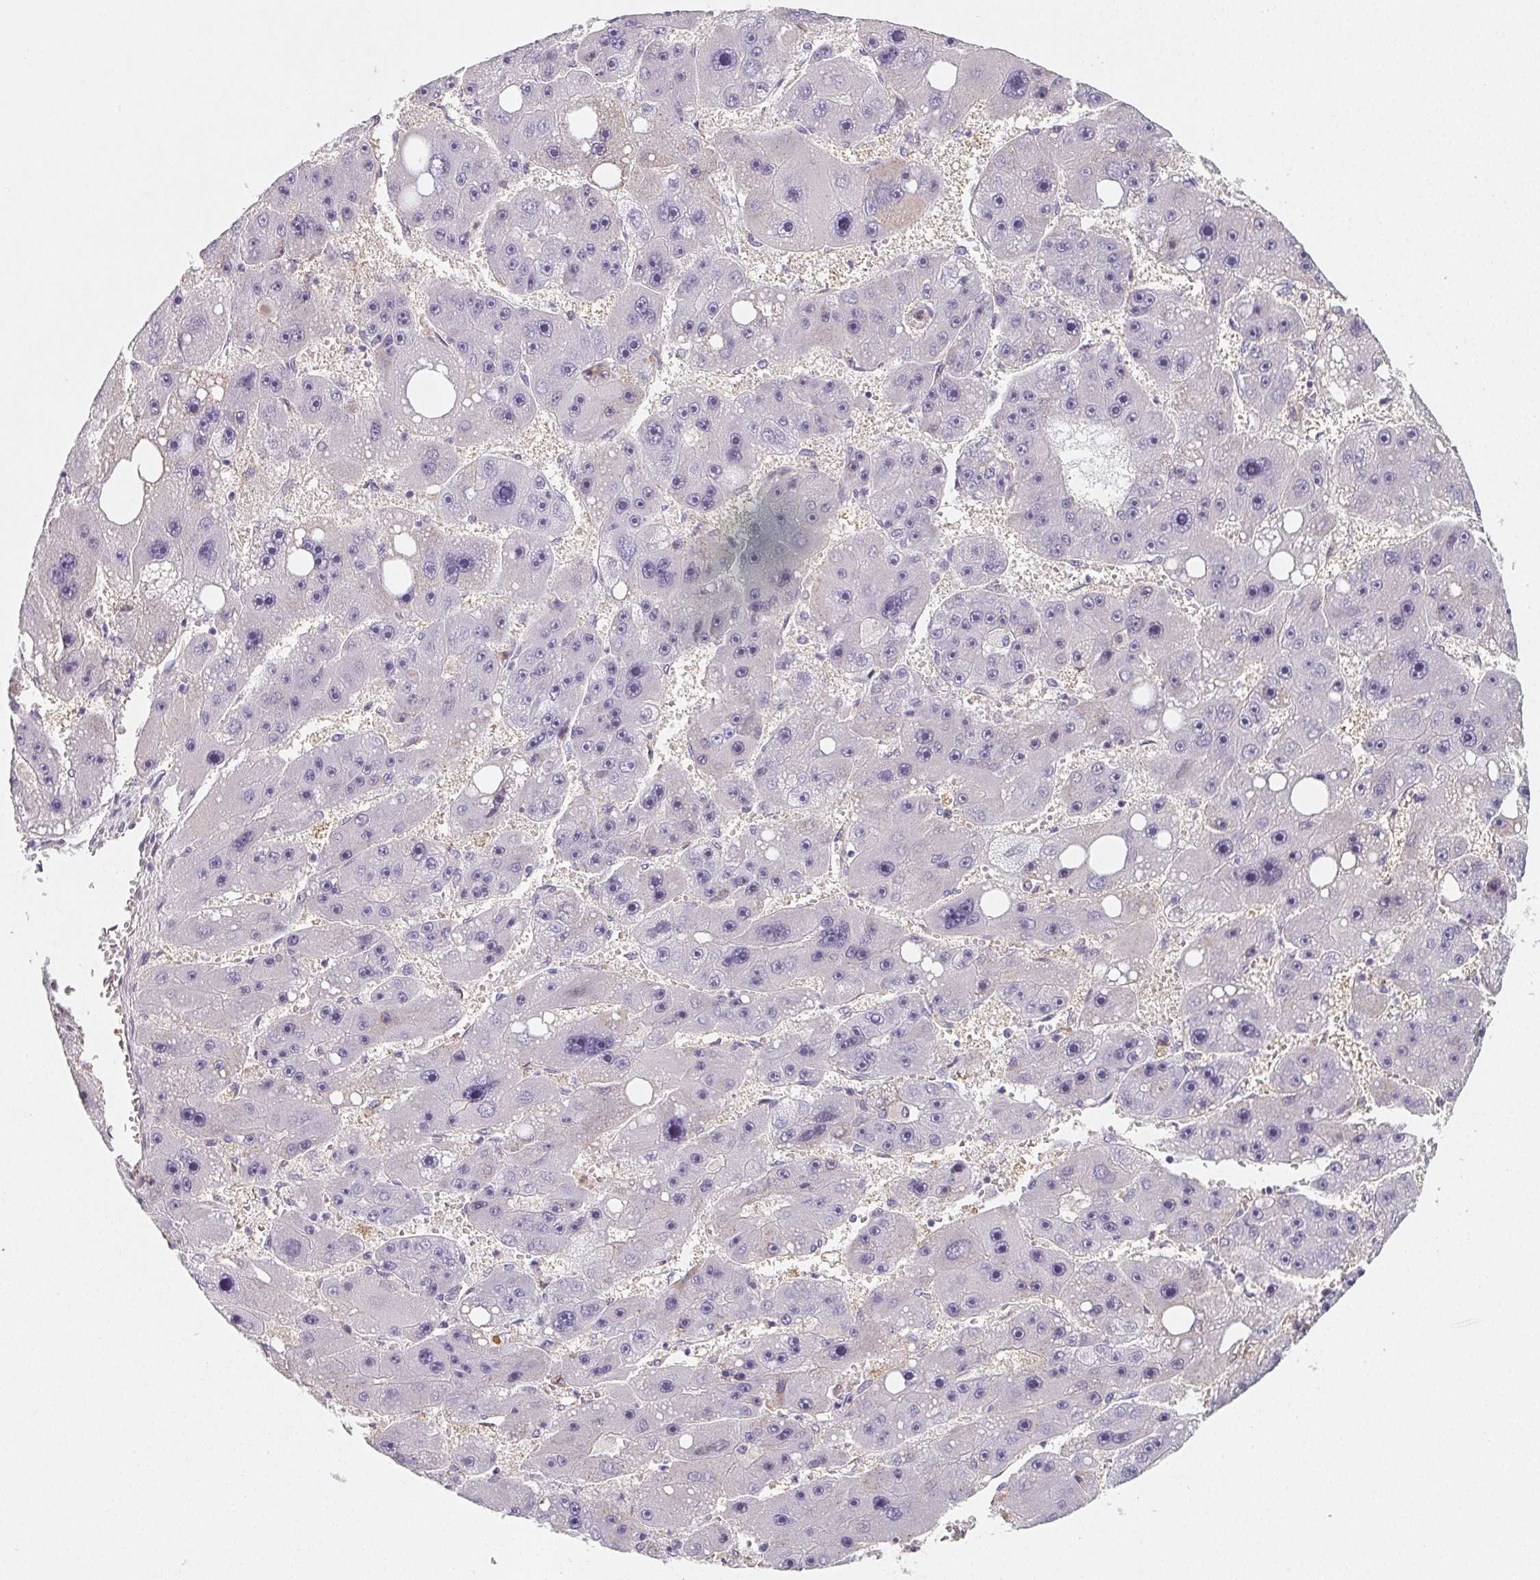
{"staining": {"intensity": "negative", "quantity": "none", "location": "none"}, "tissue": "liver cancer", "cell_type": "Tumor cells", "image_type": "cancer", "snomed": [{"axis": "morphology", "description": "Carcinoma, Hepatocellular, NOS"}, {"axis": "topography", "description": "Liver"}], "caption": "A high-resolution histopathology image shows IHC staining of liver hepatocellular carcinoma, which demonstrates no significant expression in tumor cells.", "gene": "LRRC23", "patient": {"sex": "female", "age": 61}}